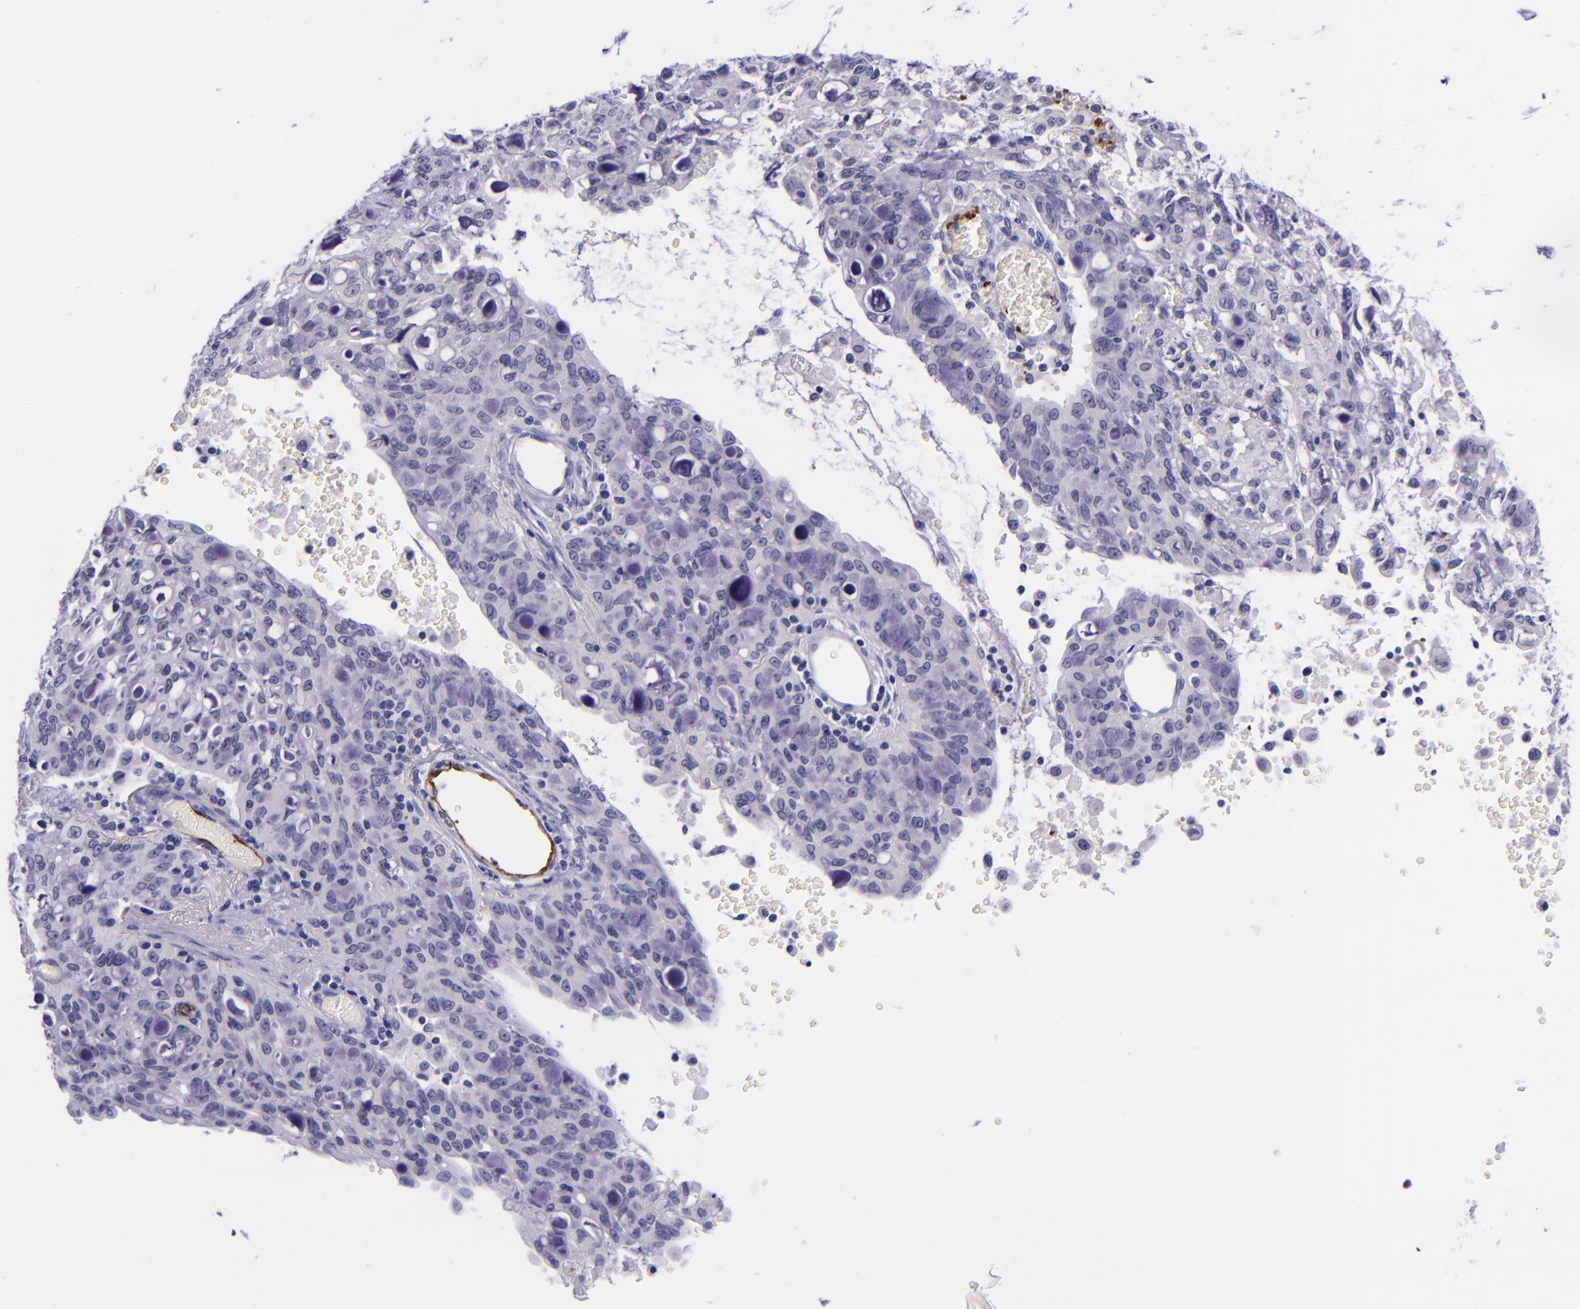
{"staining": {"intensity": "negative", "quantity": "none", "location": "none"}, "tissue": "lung cancer", "cell_type": "Tumor cells", "image_type": "cancer", "snomed": [{"axis": "morphology", "description": "Adenocarcinoma, NOS"}, {"axis": "topography", "description": "Lung"}], "caption": "Protein analysis of lung cancer demonstrates no significant positivity in tumor cells.", "gene": "SELE", "patient": {"sex": "female", "age": 44}}